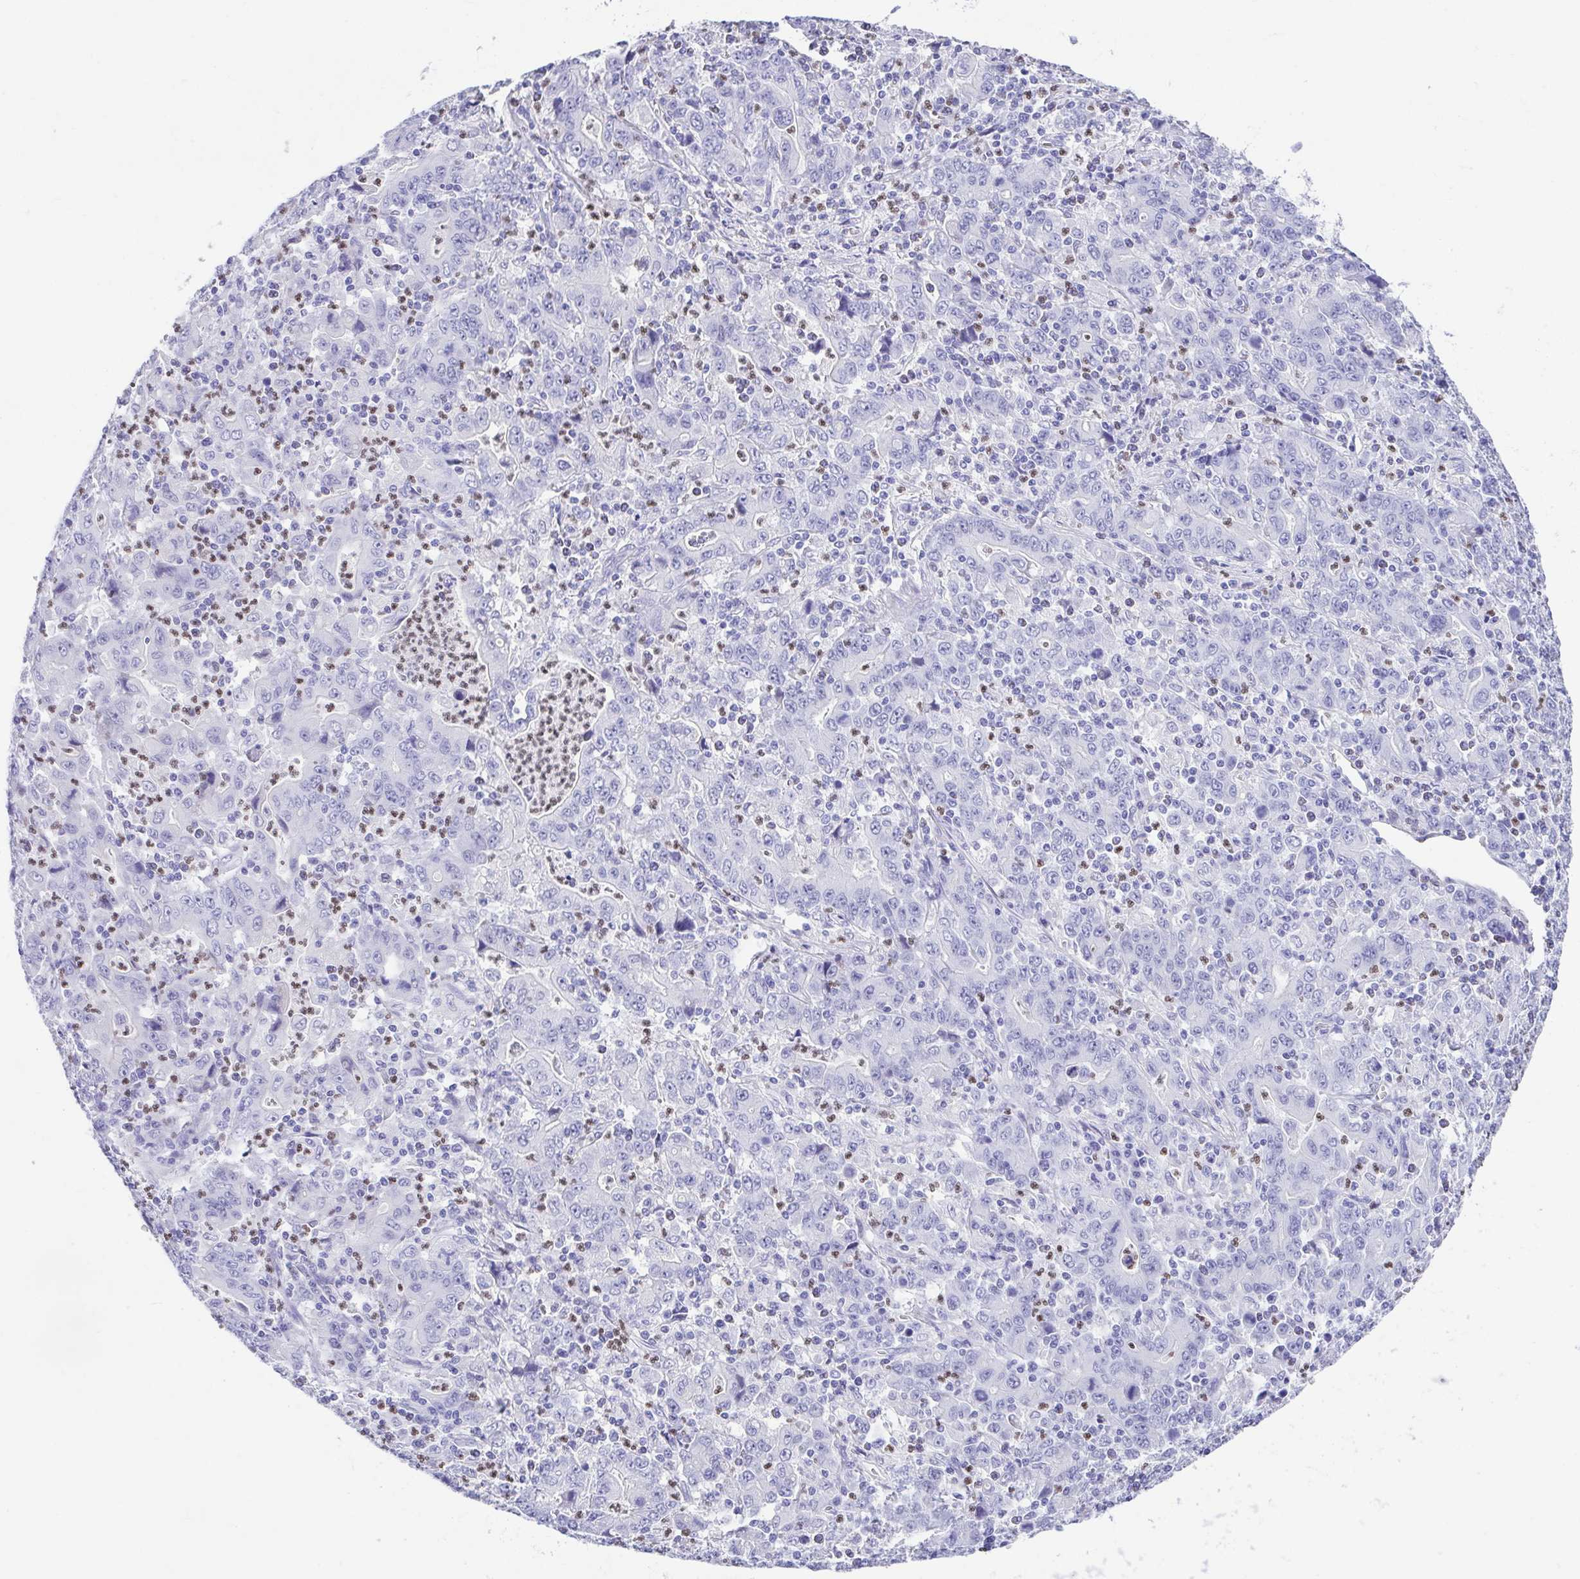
{"staining": {"intensity": "negative", "quantity": "none", "location": "none"}, "tissue": "stomach cancer", "cell_type": "Tumor cells", "image_type": "cancer", "snomed": [{"axis": "morphology", "description": "Adenocarcinoma, NOS"}, {"axis": "topography", "description": "Stomach, upper"}], "caption": "Photomicrograph shows no significant protein staining in tumor cells of stomach cancer. (DAB (3,3'-diaminobenzidine) immunohistochemistry (IHC) with hematoxylin counter stain).", "gene": "SPATA4", "patient": {"sex": "male", "age": 69}}